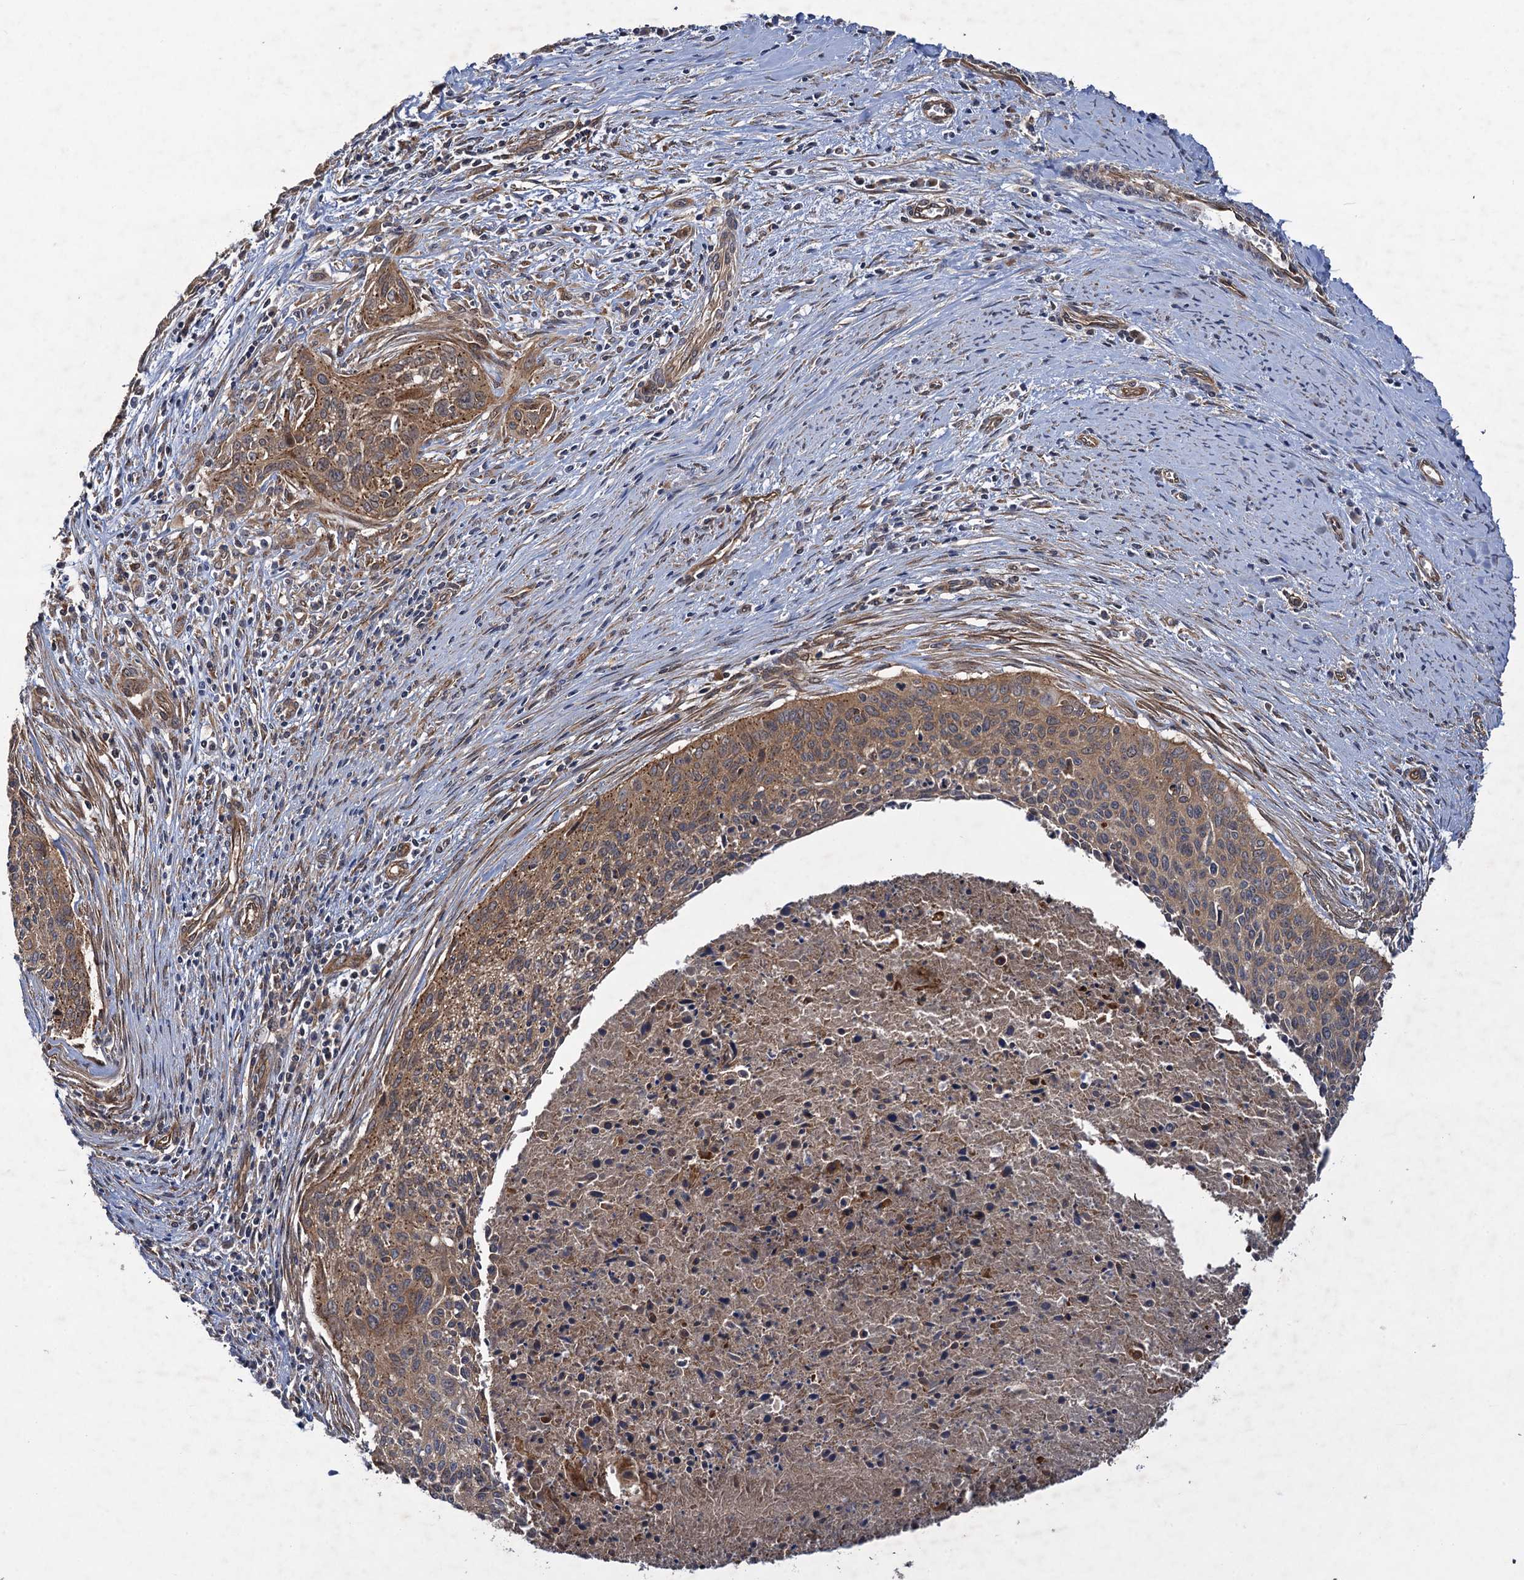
{"staining": {"intensity": "moderate", "quantity": ">75%", "location": "cytoplasmic/membranous"}, "tissue": "cervical cancer", "cell_type": "Tumor cells", "image_type": "cancer", "snomed": [{"axis": "morphology", "description": "Squamous cell carcinoma, NOS"}, {"axis": "topography", "description": "Cervix"}], "caption": "About >75% of tumor cells in human cervical cancer (squamous cell carcinoma) show moderate cytoplasmic/membranous protein expression as visualized by brown immunohistochemical staining.", "gene": "HAUS1", "patient": {"sex": "female", "age": 55}}